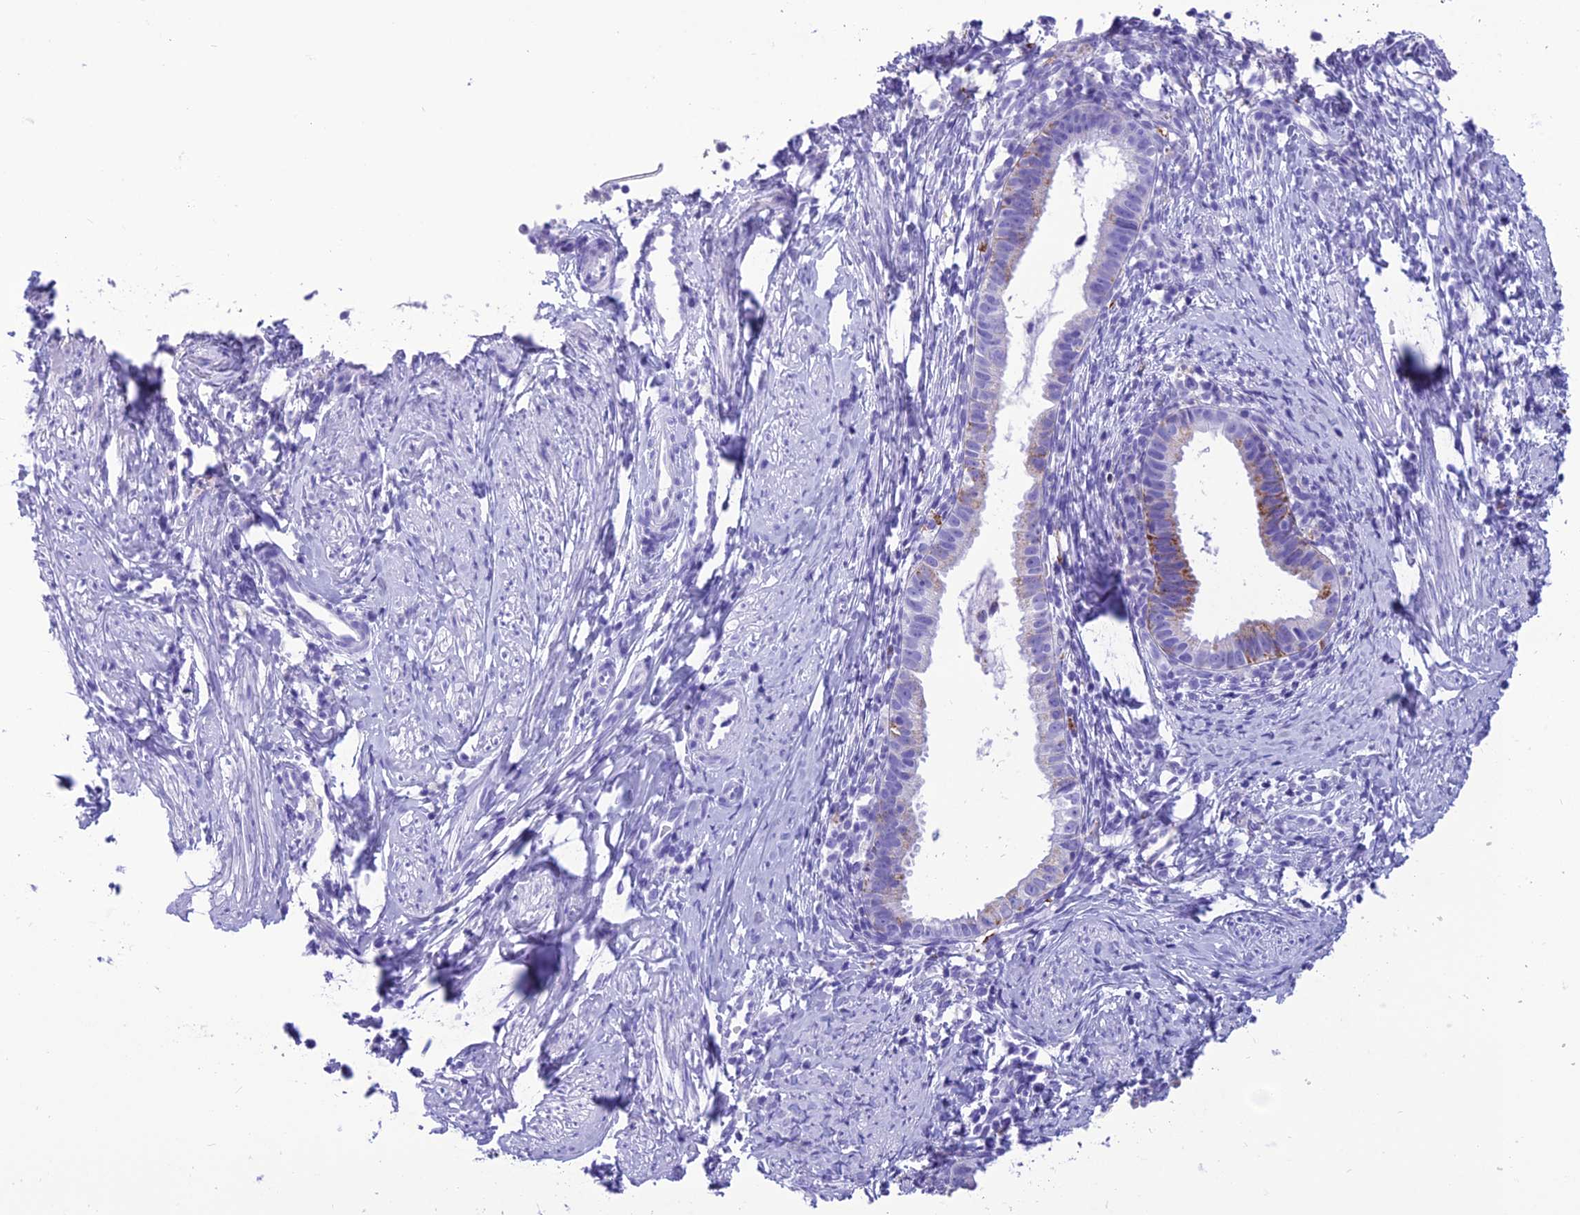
{"staining": {"intensity": "moderate", "quantity": "<25%", "location": "cytoplasmic/membranous"}, "tissue": "cervical cancer", "cell_type": "Tumor cells", "image_type": "cancer", "snomed": [{"axis": "morphology", "description": "Adenocarcinoma, NOS"}, {"axis": "topography", "description": "Cervix"}], "caption": "Protein staining shows moderate cytoplasmic/membranous expression in approximately <25% of tumor cells in cervical adenocarcinoma.", "gene": "TRAM1L1", "patient": {"sex": "female", "age": 36}}